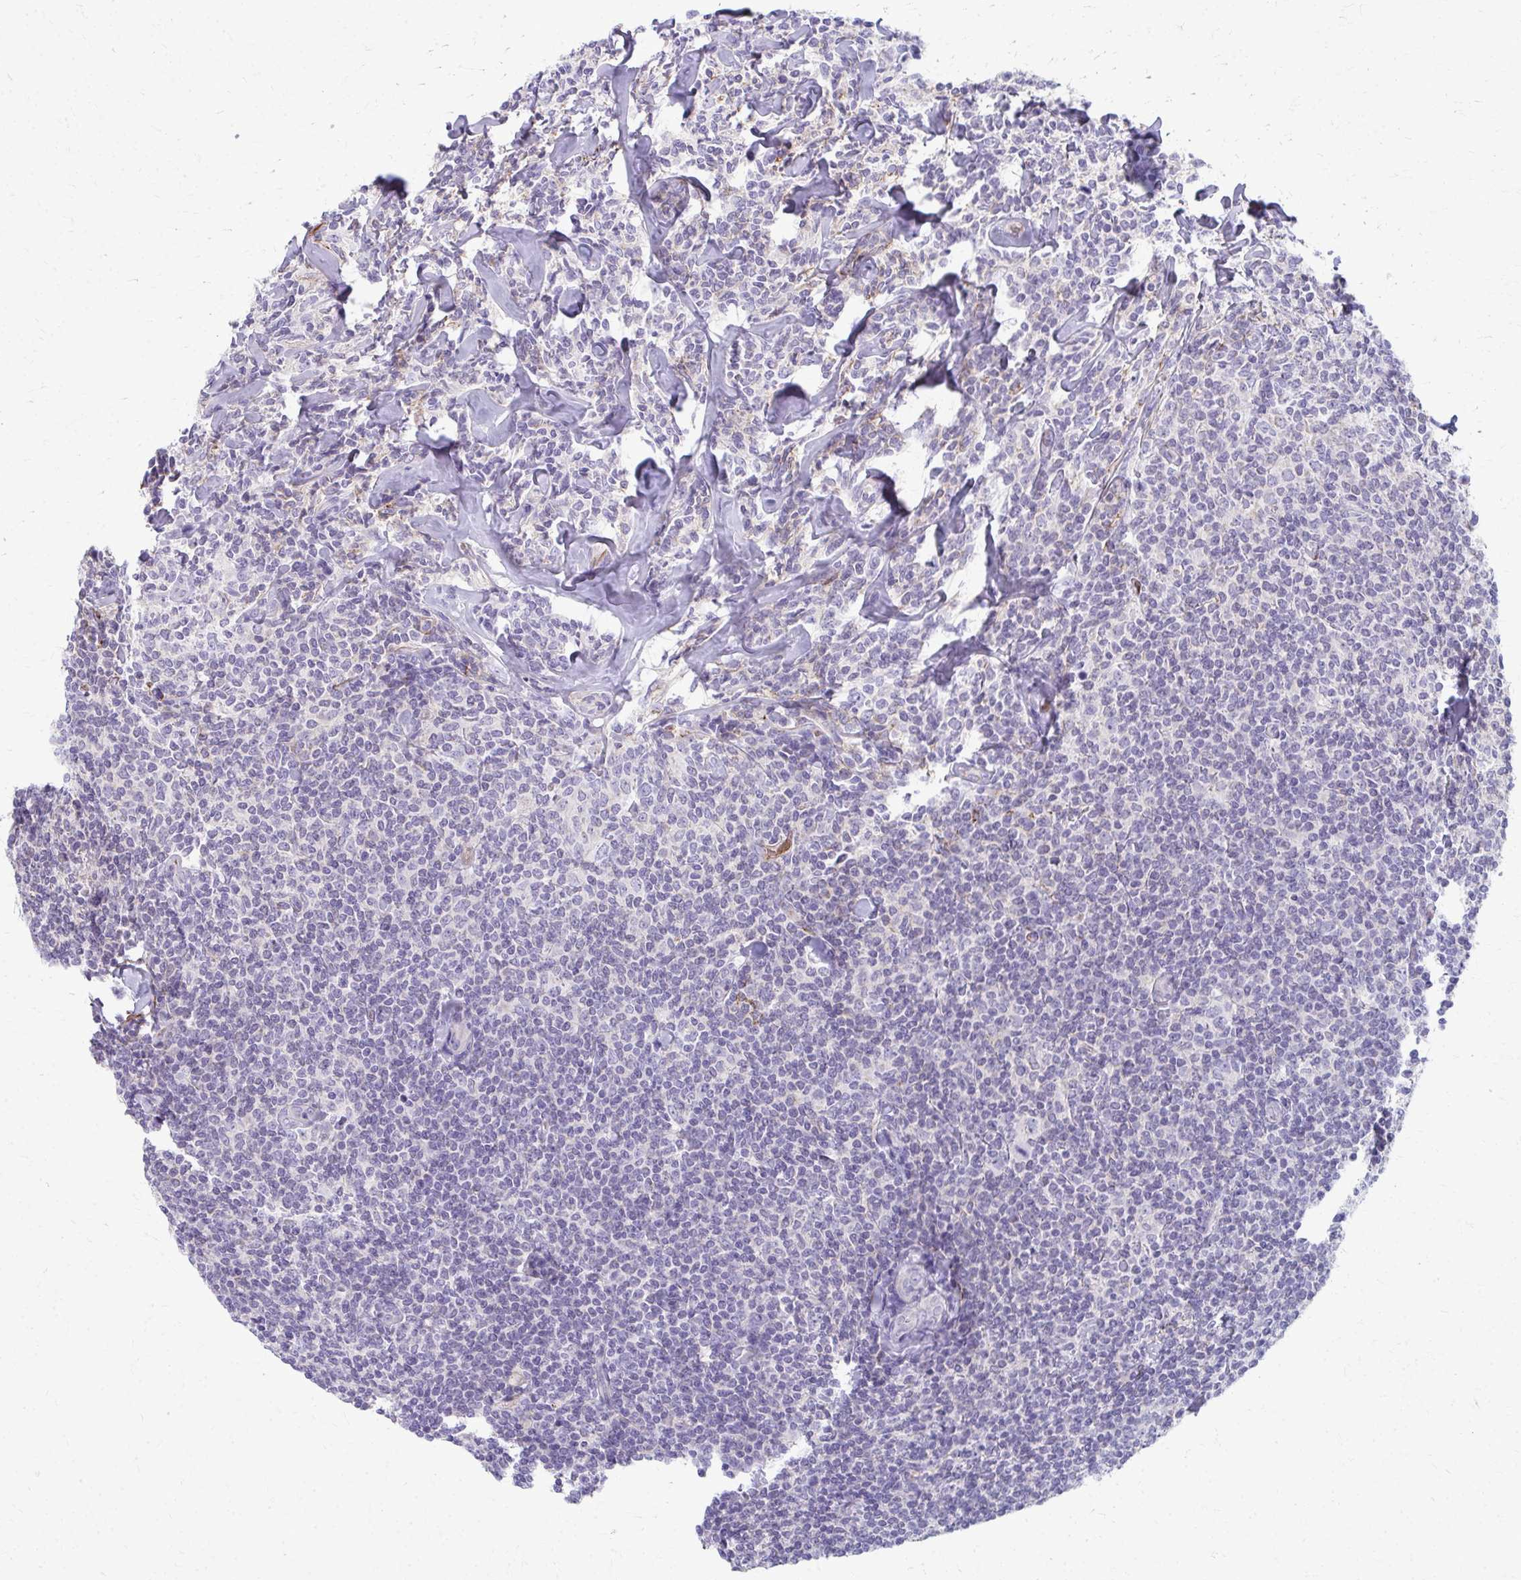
{"staining": {"intensity": "negative", "quantity": "none", "location": "none"}, "tissue": "lymphoma", "cell_type": "Tumor cells", "image_type": "cancer", "snomed": [{"axis": "morphology", "description": "Malignant lymphoma, non-Hodgkin's type, Low grade"}, {"axis": "topography", "description": "Lymph node"}], "caption": "This micrograph is of malignant lymphoma, non-Hodgkin's type (low-grade) stained with immunohistochemistry to label a protein in brown with the nuclei are counter-stained blue. There is no positivity in tumor cells. (Brightfield microscopy of DAB (3,3'-diaminobenzidine) immunohistochemistry at high magnification).", "gene": "ADIPOQ", "patient": {"sex": "female", "age": 56}}